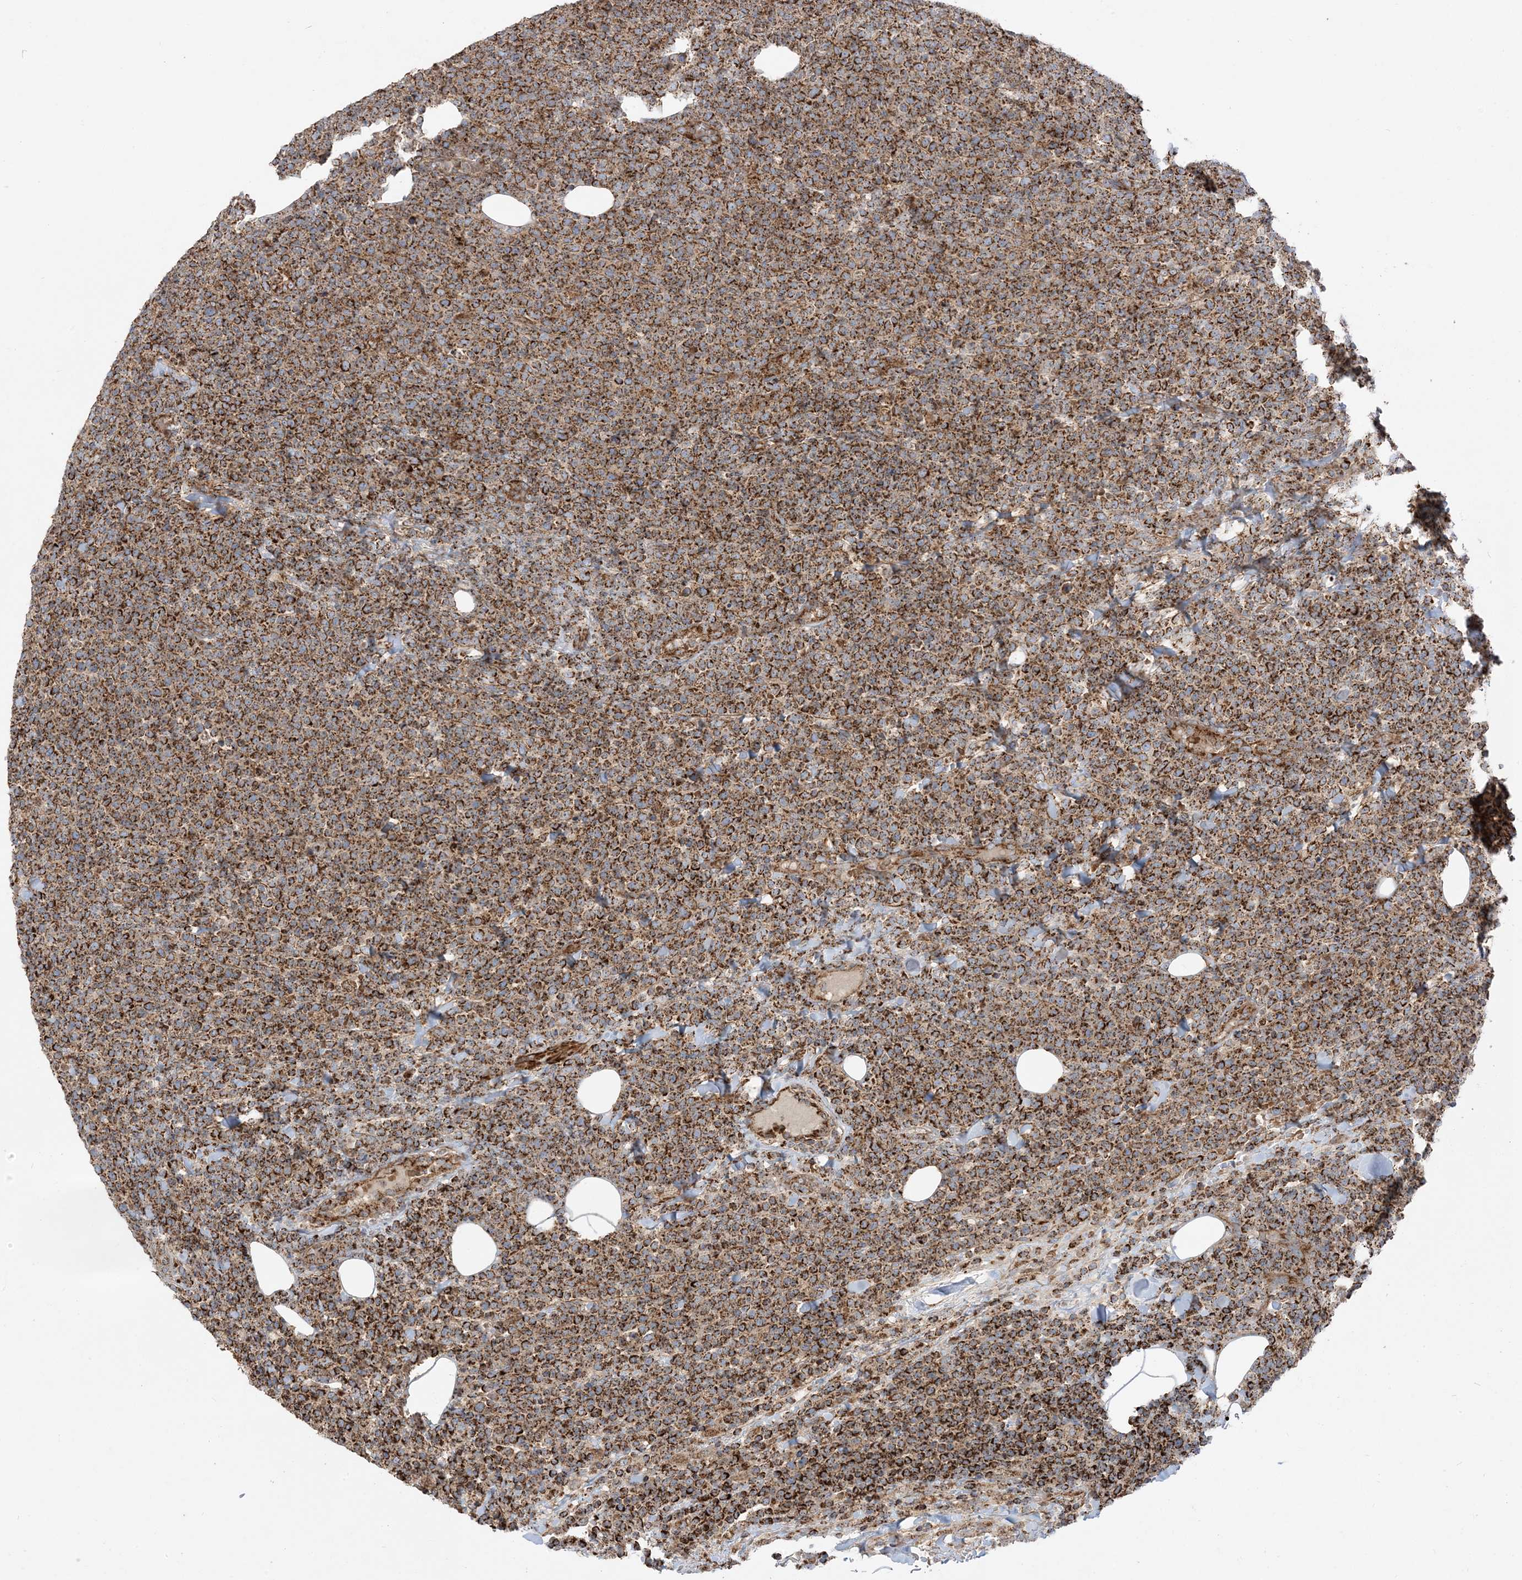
{"staining": {"intensity": "strong", "quantity": ">75%", "location": "cytoplasmic/membranous"}, "tissue": "lymphoma", "cell_type": "Tumor cells", "image_type": "cancer", "snomed": [{"axis": "morphology", "description": "Malignant lymphoma, non-Hodgkin's type, High grade"}, {"axis": "topography", "description": "Lymph node"}], "caption": "This image displays immunohistochemistry (IHC) staining of human malignant lymphoma, non-Hodgkin's type (high-grade), with high strong cytoplasmic/membranous staining in about >75% of tumor cells.", "gene": "AARS2", "patient": {"sex": "male", "age": 61}}